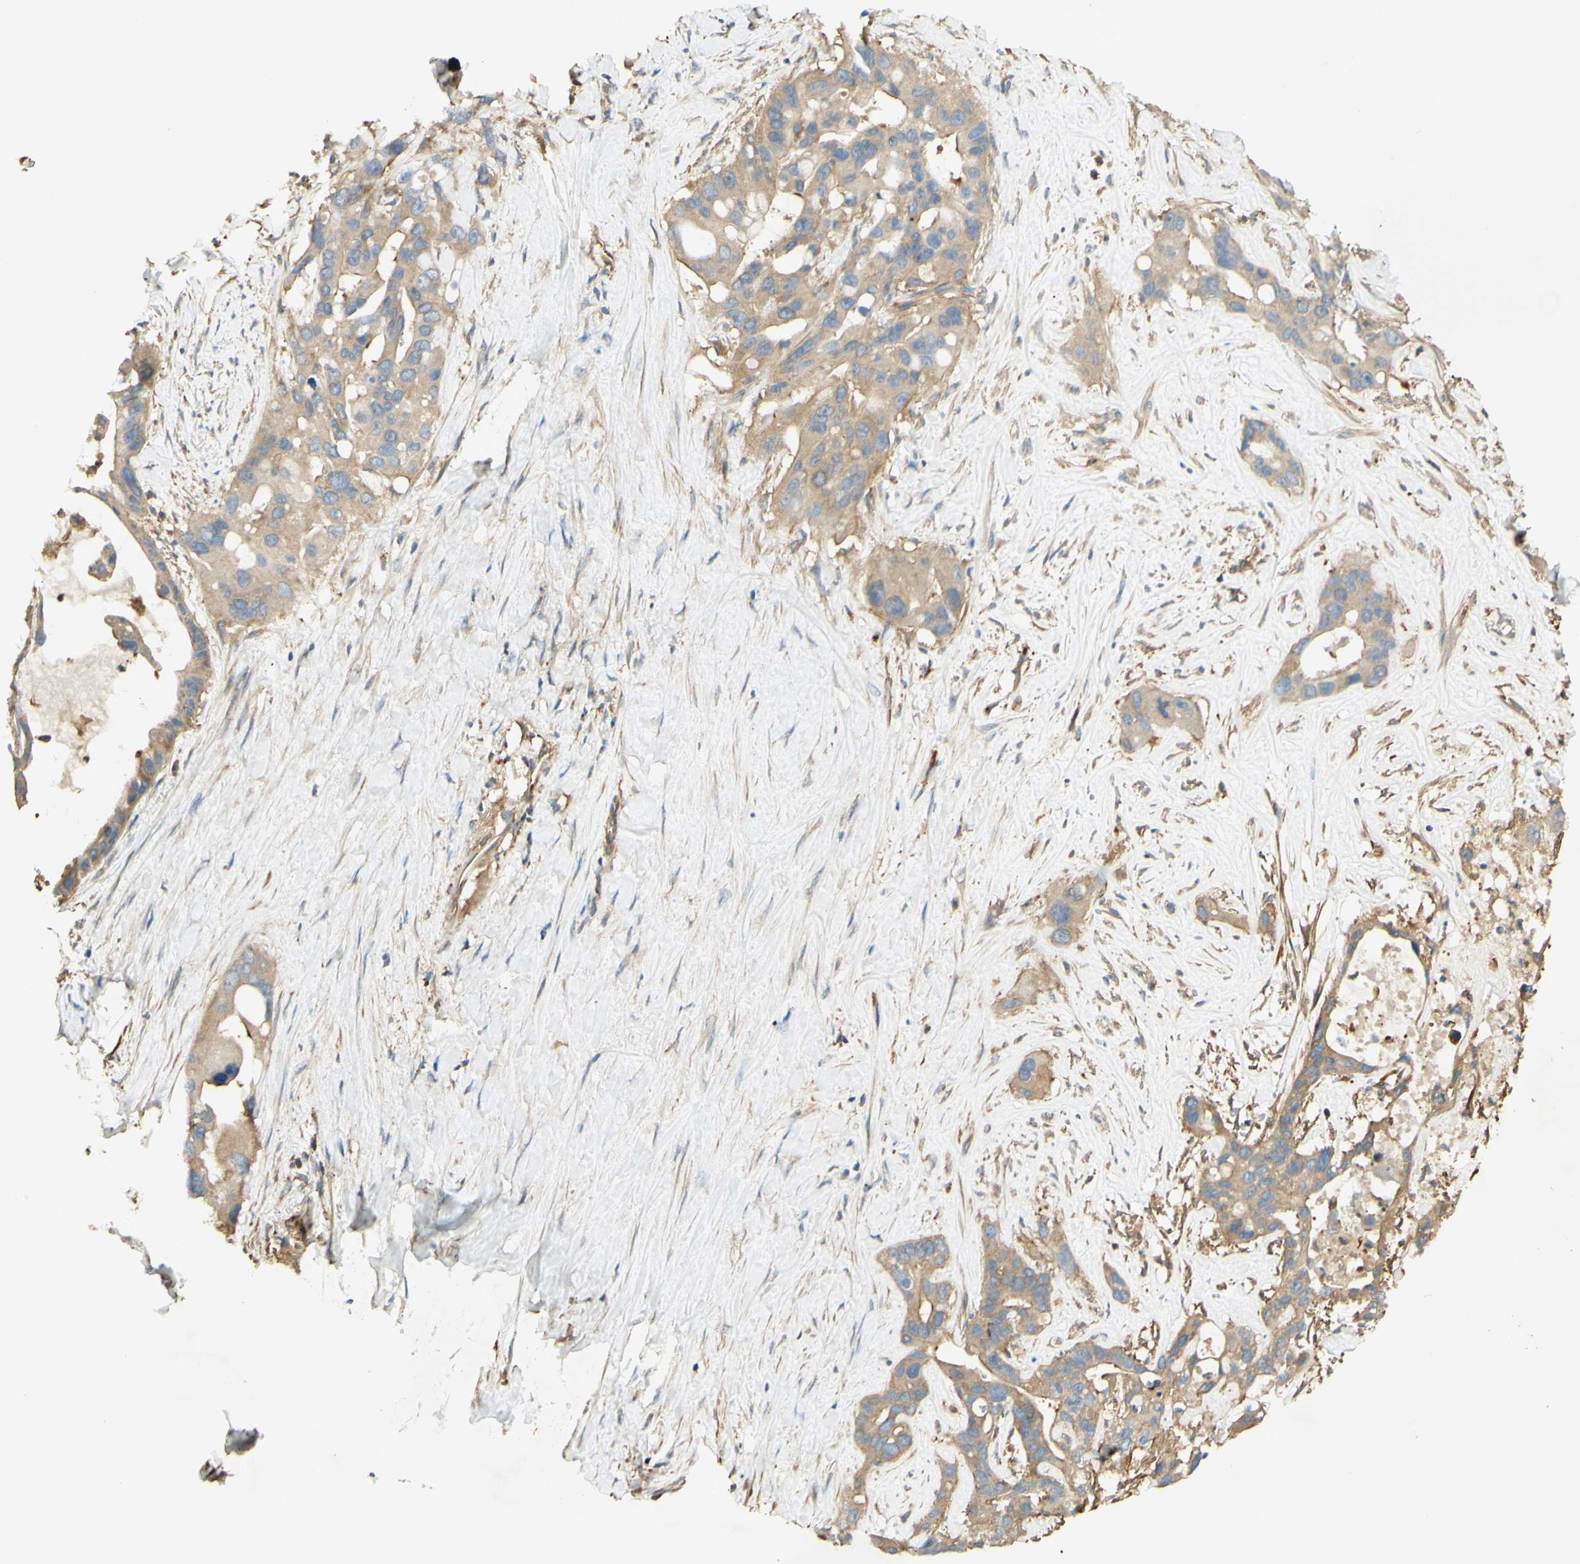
{"staining": {"intensity": "moderate", "quantity": ">75%", "location": "cytoplasmic/membranous"}, "tissue": "liver cancer", "cell_type": "Tumor cells", "image_type": "cancer", "snomed": [{"axis": "morphology", "description": "Cholangiocarcinoma"}, {"axis": "topography", "description": "Liver"}], "caption": "Moderate cytoplasmic/membranous positivity for a protein is identified in approximately >75% of tumor cells of liver cholangiocarcinoma using immunohistochemistry.", "gene": "IKBKG", "patient": {"sex": "female", "age": 65}}